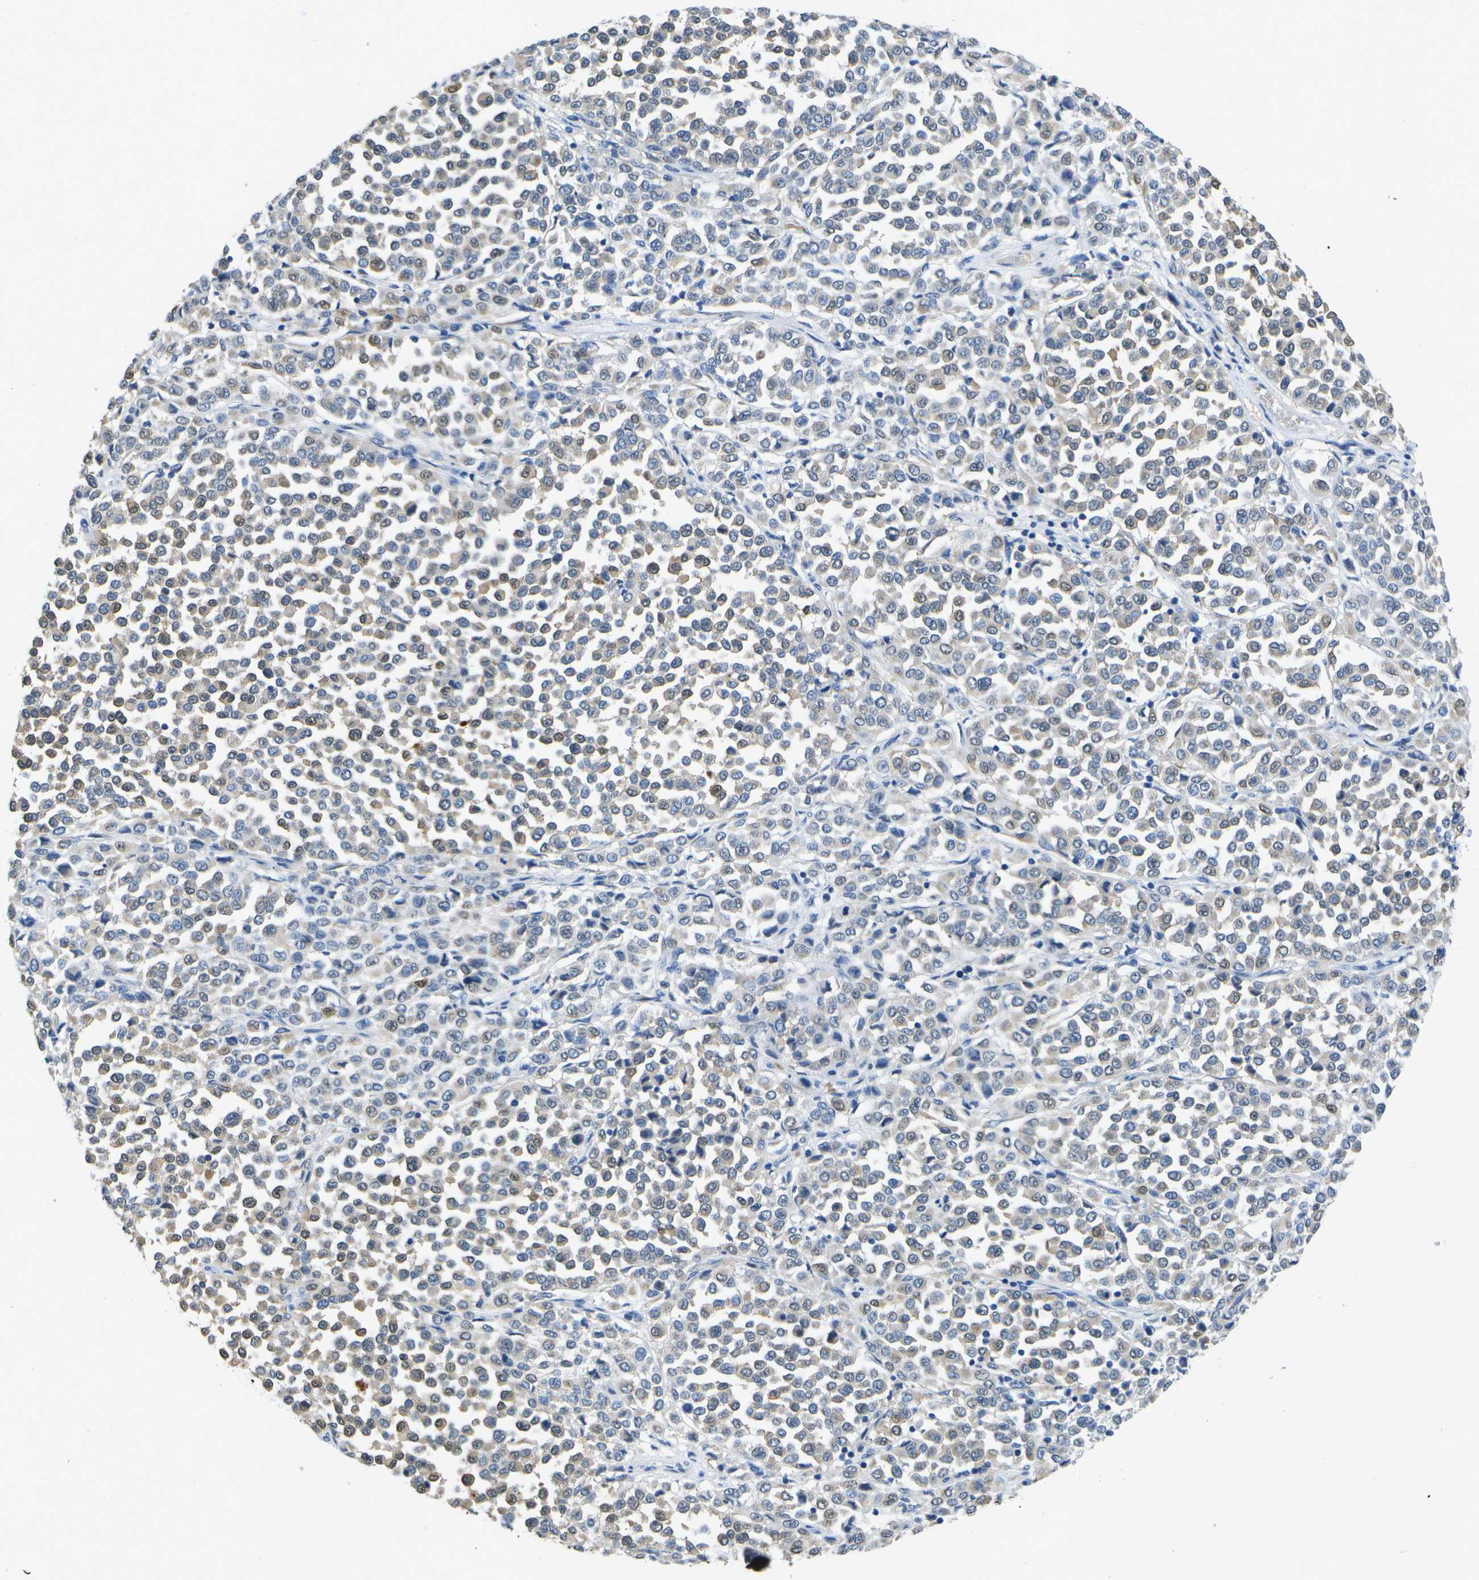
{"staining": {"intensity": "weak", "quantity": "<25%", "location": "cytoplasmic/membranous,nuclear"}, "tissue": "melanoma", "cell_type": "Tumor cells", "image_type": "cancer", "snomed": [{"axis": "morphology", "description": "Malignant melanoma, Metastatic site"}, {"axis": "topography", "description": "Pancreas"}], "caption": "DAB (3,3'-diaminobenzidine) immunohistochemical staining of human malignant melanoma (metastatic site) reveals no significant positivity in tumor cells. (Stains: DAB immunohistochemistry with hematoxylin counter stain, Microscopy: brightfield microscopy at high magnification).", "gene": "DSE", "patient": {"sex": "female", "age": 30}}